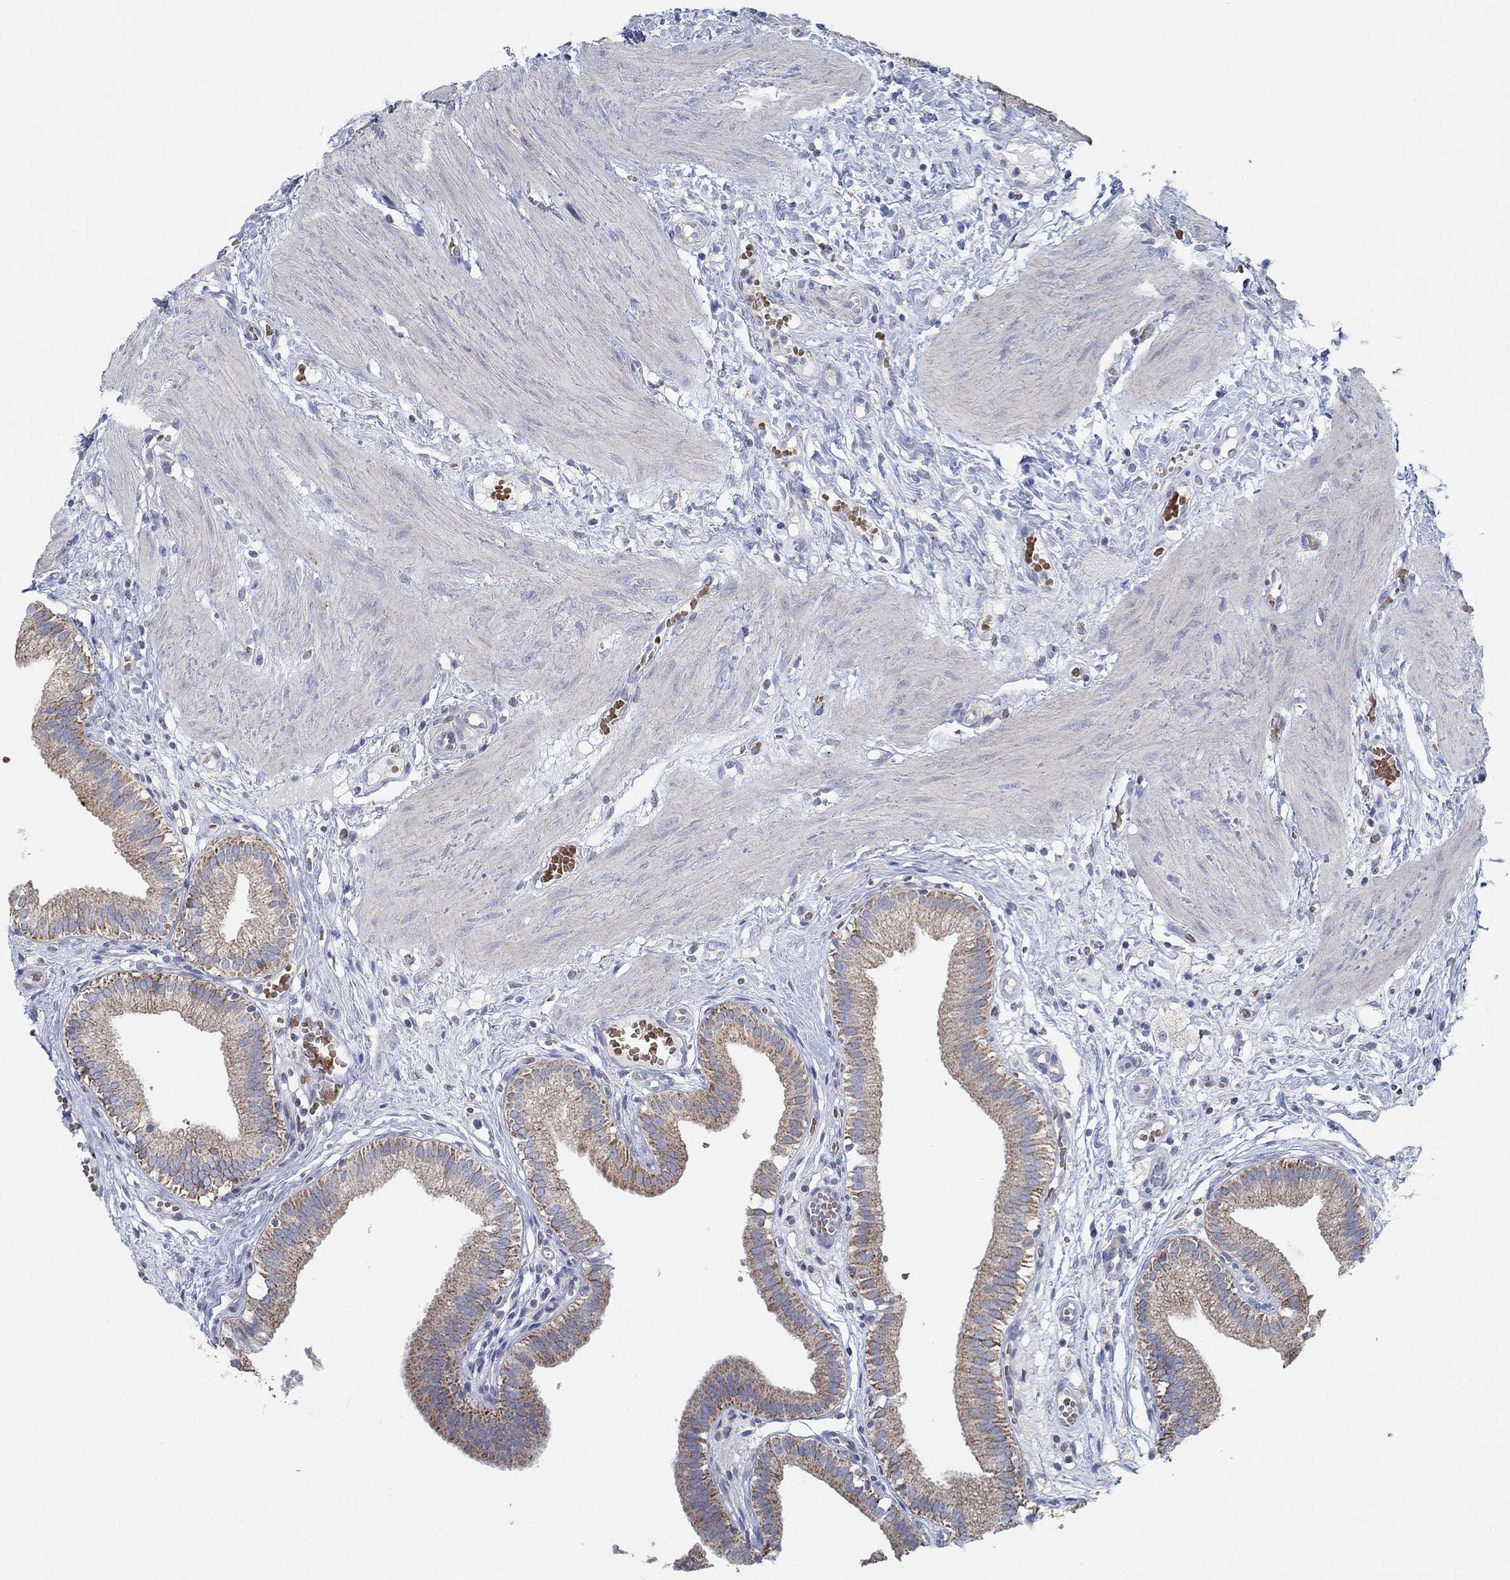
{"staining": {"intensity": "moderate", "quantity": ">75%", "location": "cytoplasmic/membranous"}, "tissue": "gallbladder", "cell_type": "Glandular cells", "image_type": "normal", "snomed": [{"axis": "morphology", "description": "Normal tissue, NOS"}, {"axis": "topography", "description": "Gallbladder"}], "caption": "DAB immunohistochemical staining of unremarkable gallbladder demonstrates moderate cytoplasmic/membranous protein staining in approximately >75% of glandular cells. The protein of interest is stained brown, and the nuclei are stained in blue (DAB (3,3'-diaminobenzidine) IHC with brightfield microscopy, high magnification).", "gene": "GLOD5", "patient": {"sex": "female", "age": 24}}